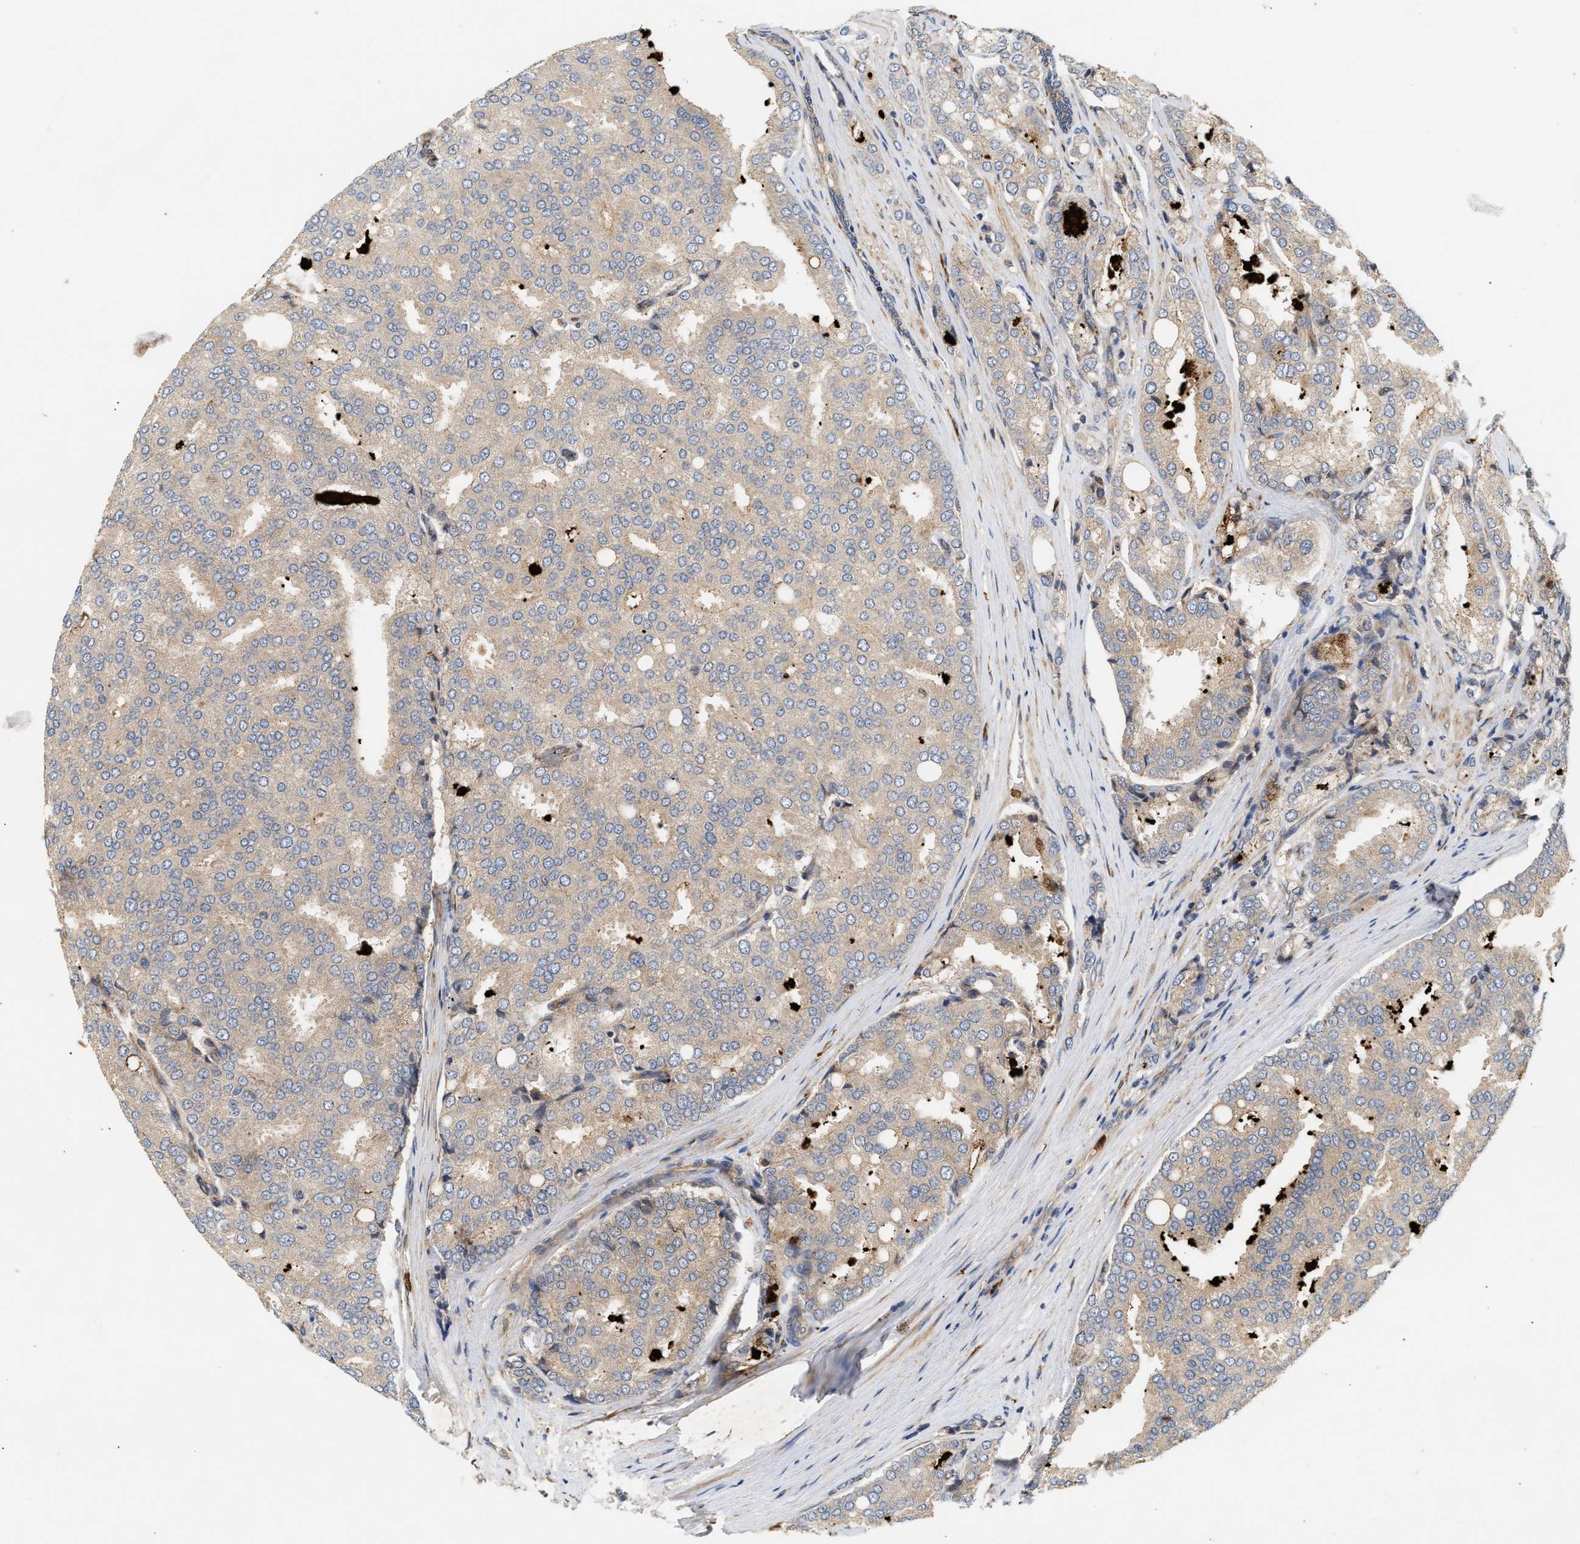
{"staining": {"intensity": "weak", "quantity": ">75%", "location": "cytoplasmic/membranous"}, "tissue": "prostate cancer", "cell_type": "Tumor cells", "image_type": "cancer", "snomed": [{"axis": "morphology", "description": "Adenocarcinoma, High grade"}, {"axis": "topography", "description": "Prostate"}], "caption": "An immunohistochemistry (IHC) image of neoplastic tissue is shown. Protein staining in brown labels weak cytoplasmic/membranous positivity in adenocarcinoma (high-grade) (prostate) within tumor cells.", "gene": "PLCD1", "patient": {"sex": "male", "age": 50}}